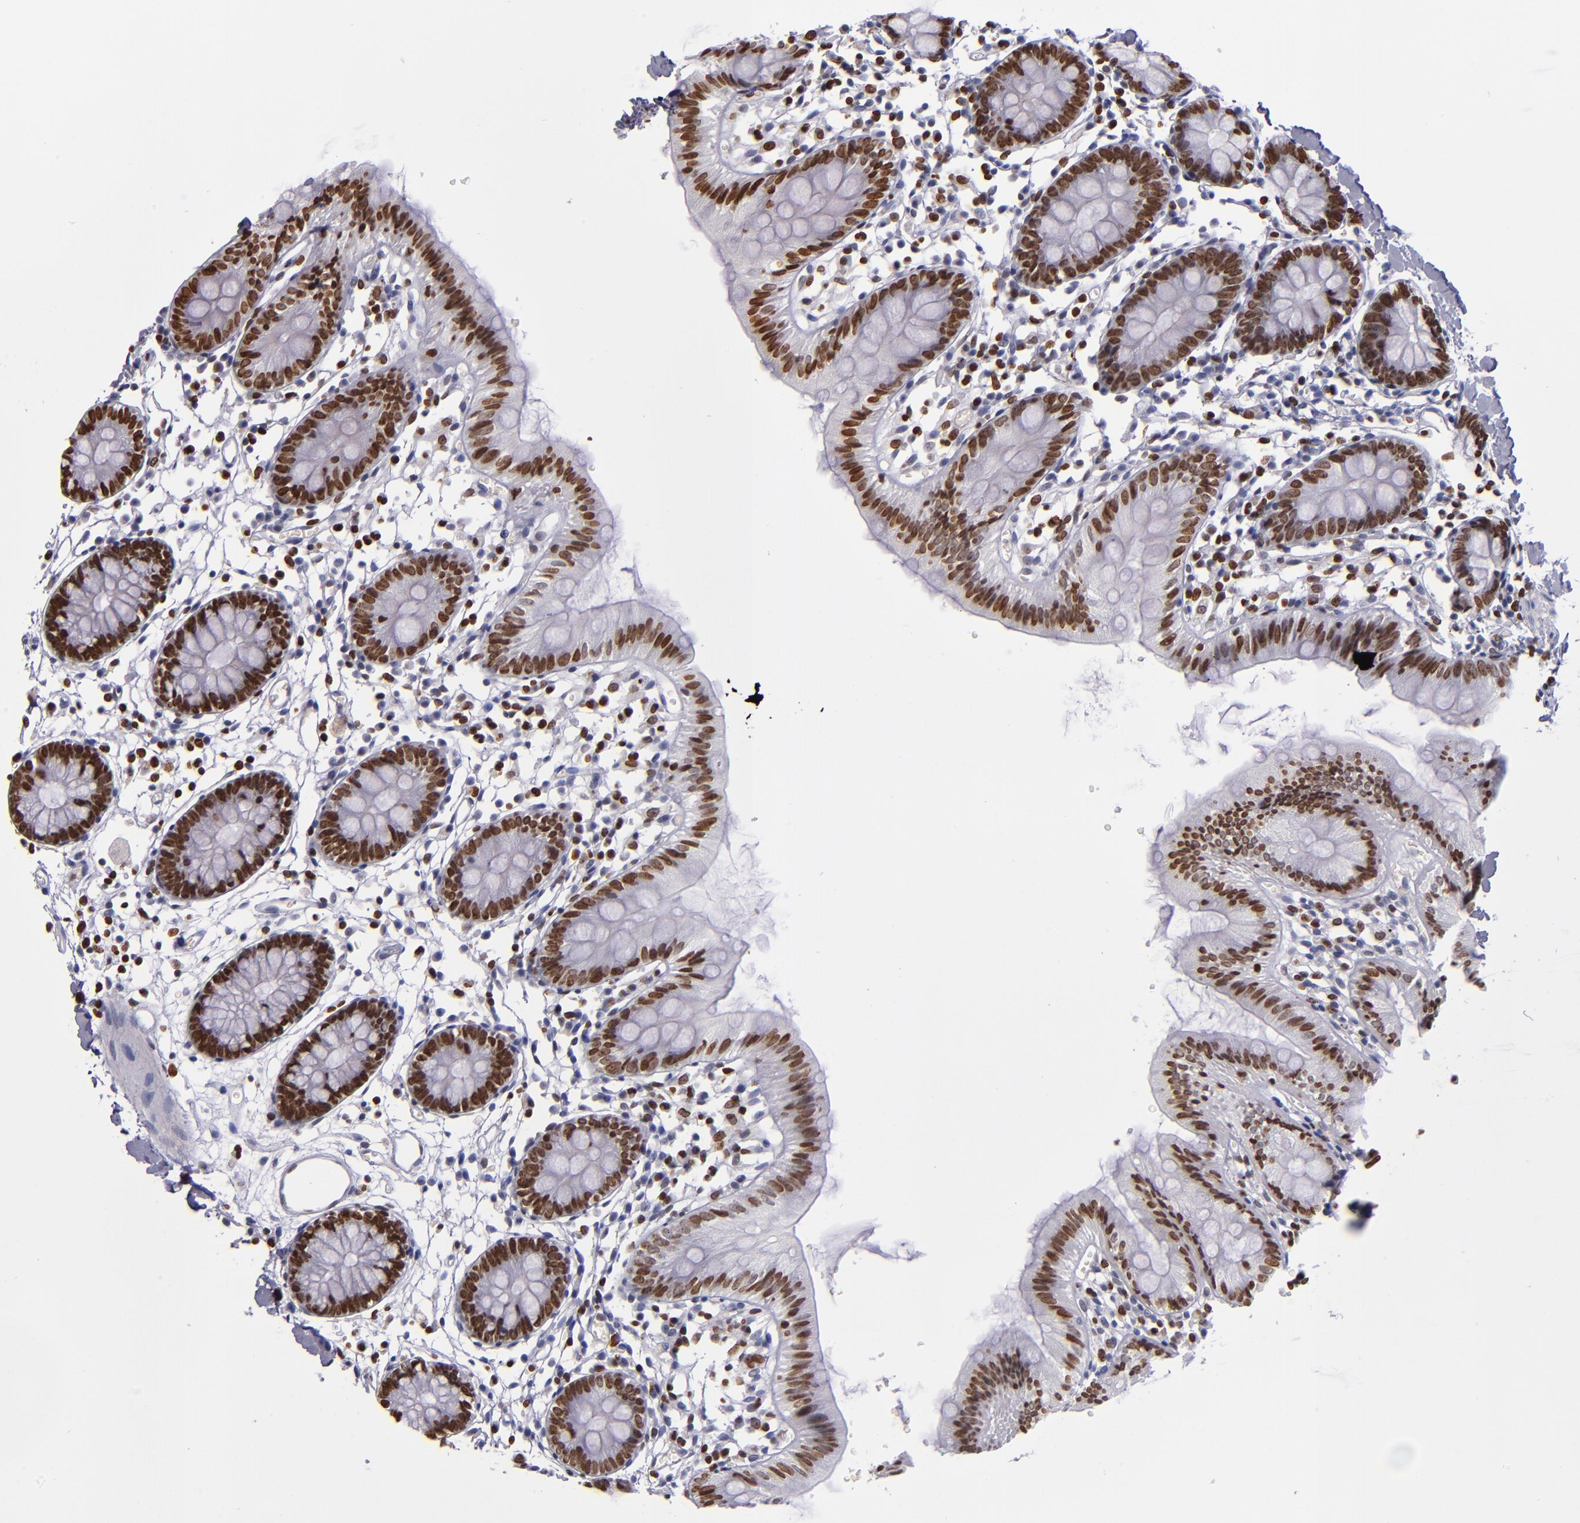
{"staining": {"intensity": "negative", "quantity": "none", "location": "none"}, "tissue": "colon", "cell_type": "Endothelial cells", "image_type": "normal", "snomed": [{"axis": "morphology", "description": "Normal tissue, NOS"}, {"axis": "topography", "description": "Colon"}], "caption": "Human colon stained for a protein using immunohistochemistry (IHC) shows no staining in endothelial cells.", "gene": "CDKL5", "patient": {"sex": "male", "age": 14}}